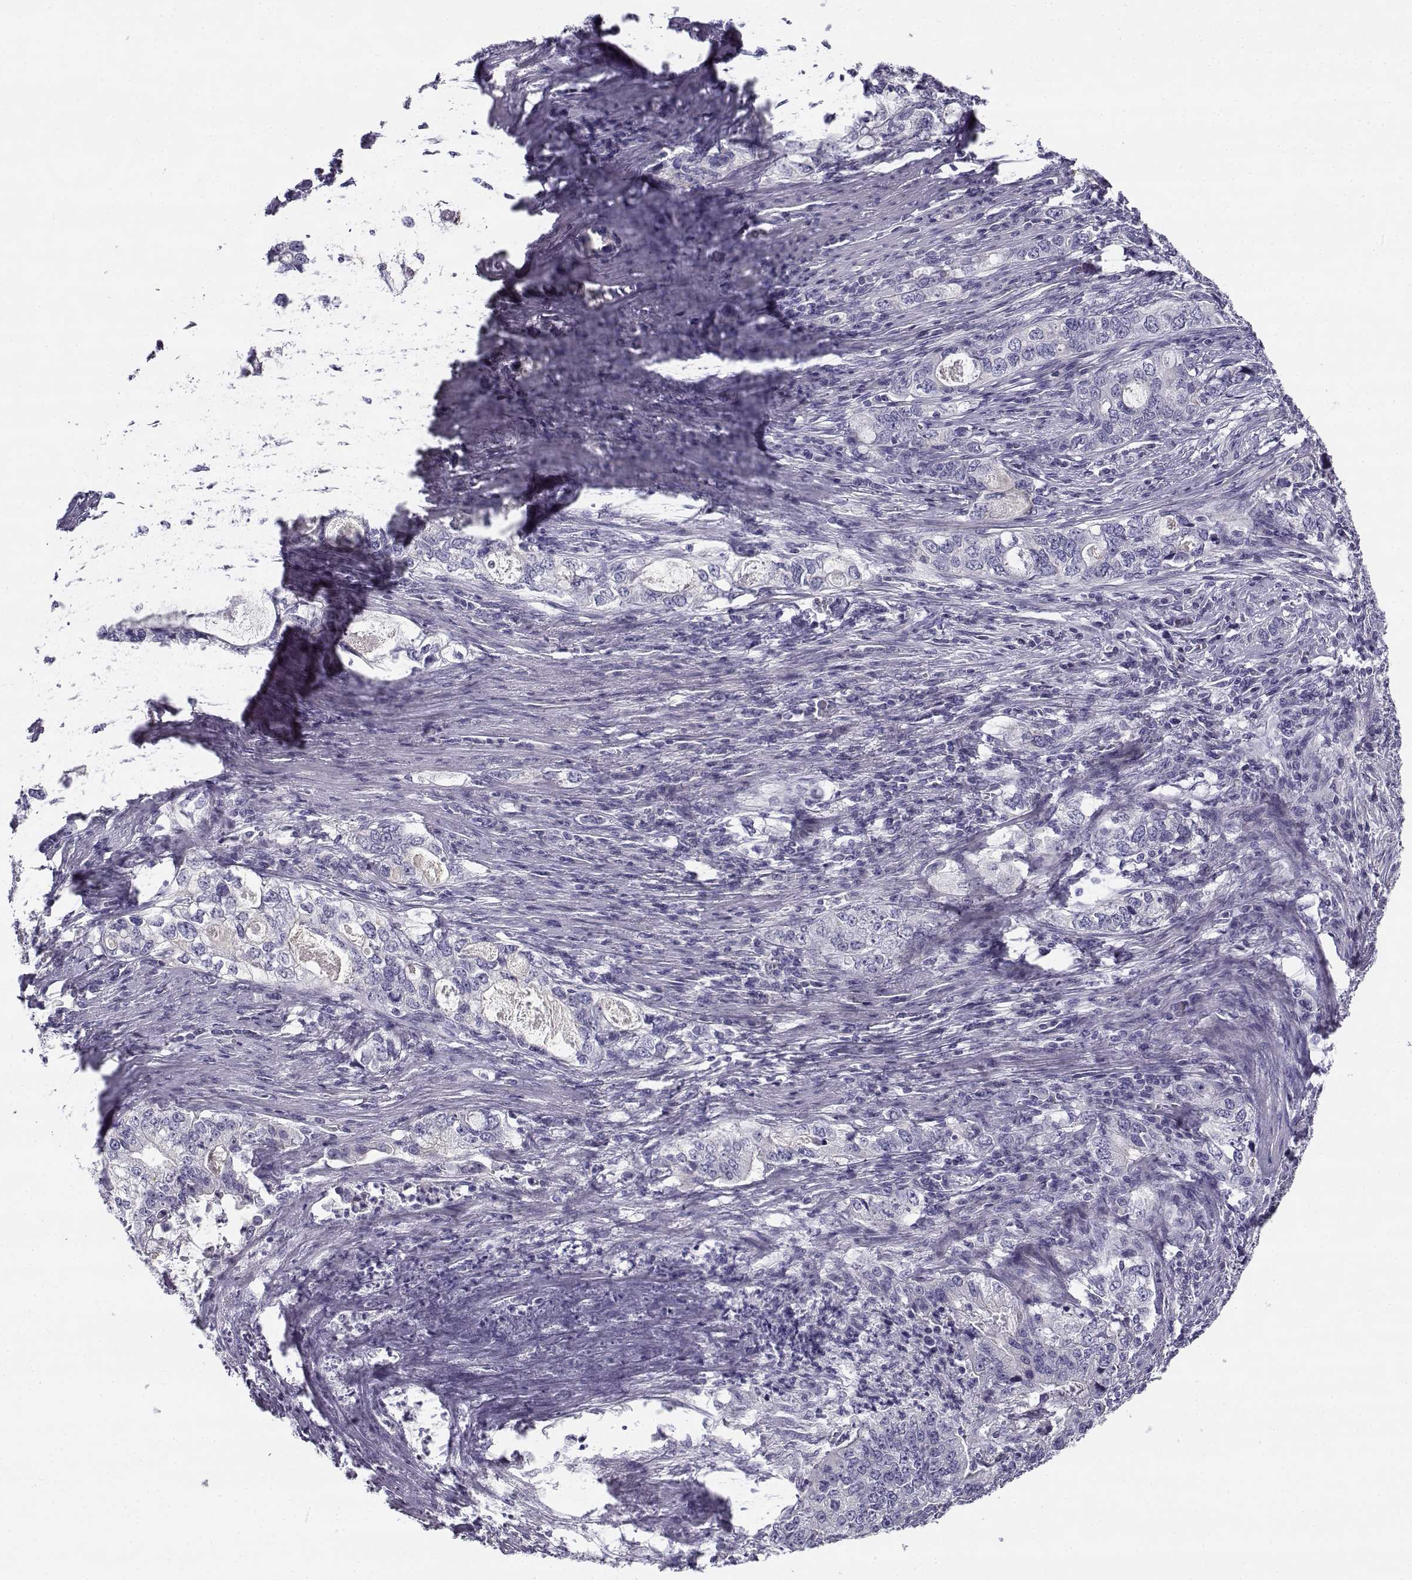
{"staining": {"intensity": "negative", "quantity": "none", "location": "none"}, "tissue": "stomach cancer", "cell_type": "Tumor cells", "image_type": "cancer", "snomed": [{"axis": "morphology", "description": "Adenocarcinoma, NOS"}, {"axis": "topography", "description": "Stomach, lower"}], "caption": "A histopathology image of adenocarcinoma (stomach) stained for a protein exhibits no brown staining in tumor cells.", "gene": "CREB3L3", "patient": {"sex": "female", "age": 72}}